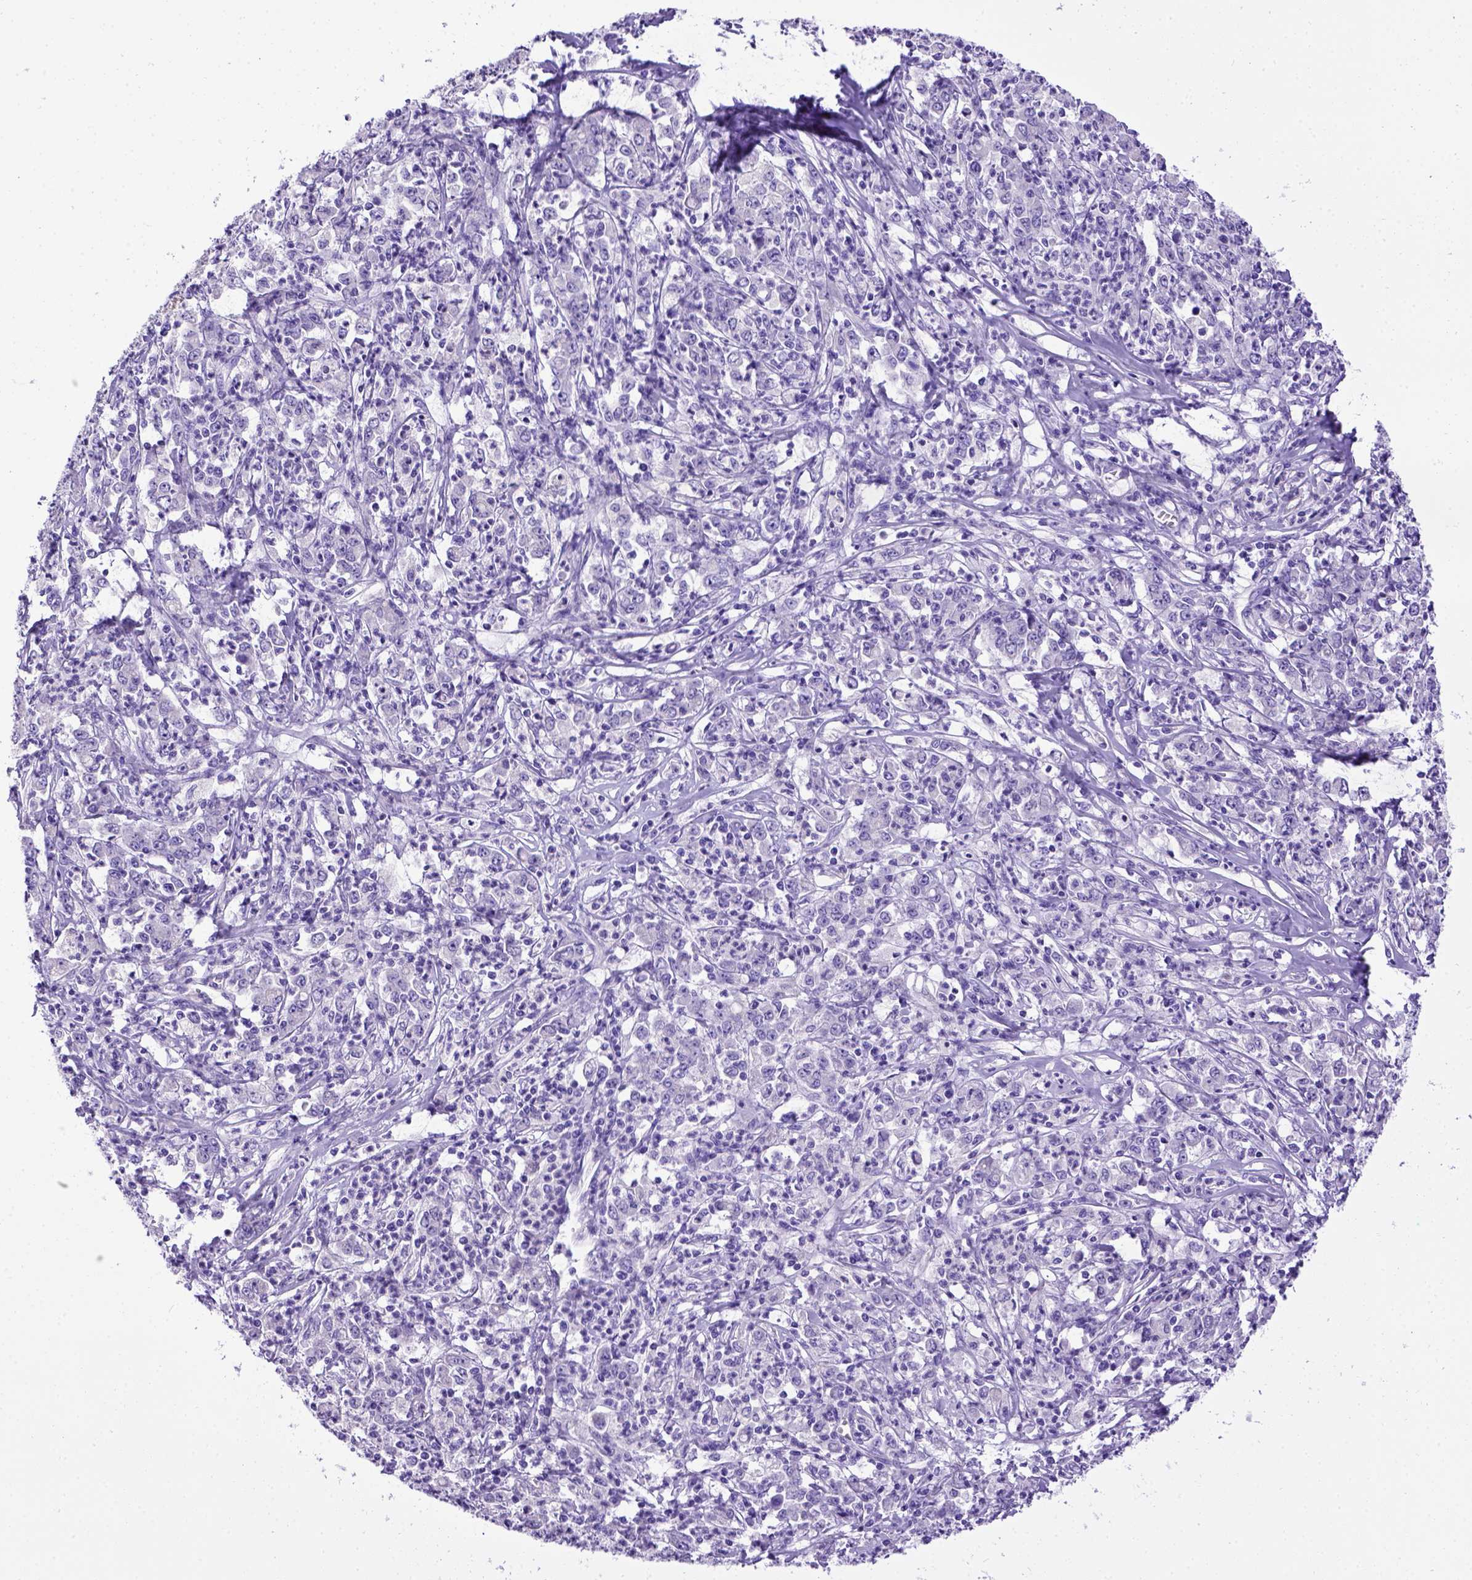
{"staining": {"intensity": "negative", "quantity": "none", "location": "none"}, "tissue": "stomach cancer", "cell_type": "Tumor cells", "image_type": "cancer", "snomed": [{"axis": "morphology", "description": "Adenocarcinoma, NOS"}, {"axis": "topography", "description": "Stomach, lower"}], "caption": "Immunohistochemistry of stomach cancer (adenocarcinoma) shows no positivity in tumor cells. The staining was performed using DAB (3,3'-diaminobenzidine) to visualize the protein expression in brown, while the nuclei were stained in blue with hematoxylin (Magnification: 20x).", "gene": "PTGES", "patient": {"sex": "female", "age": 71}}